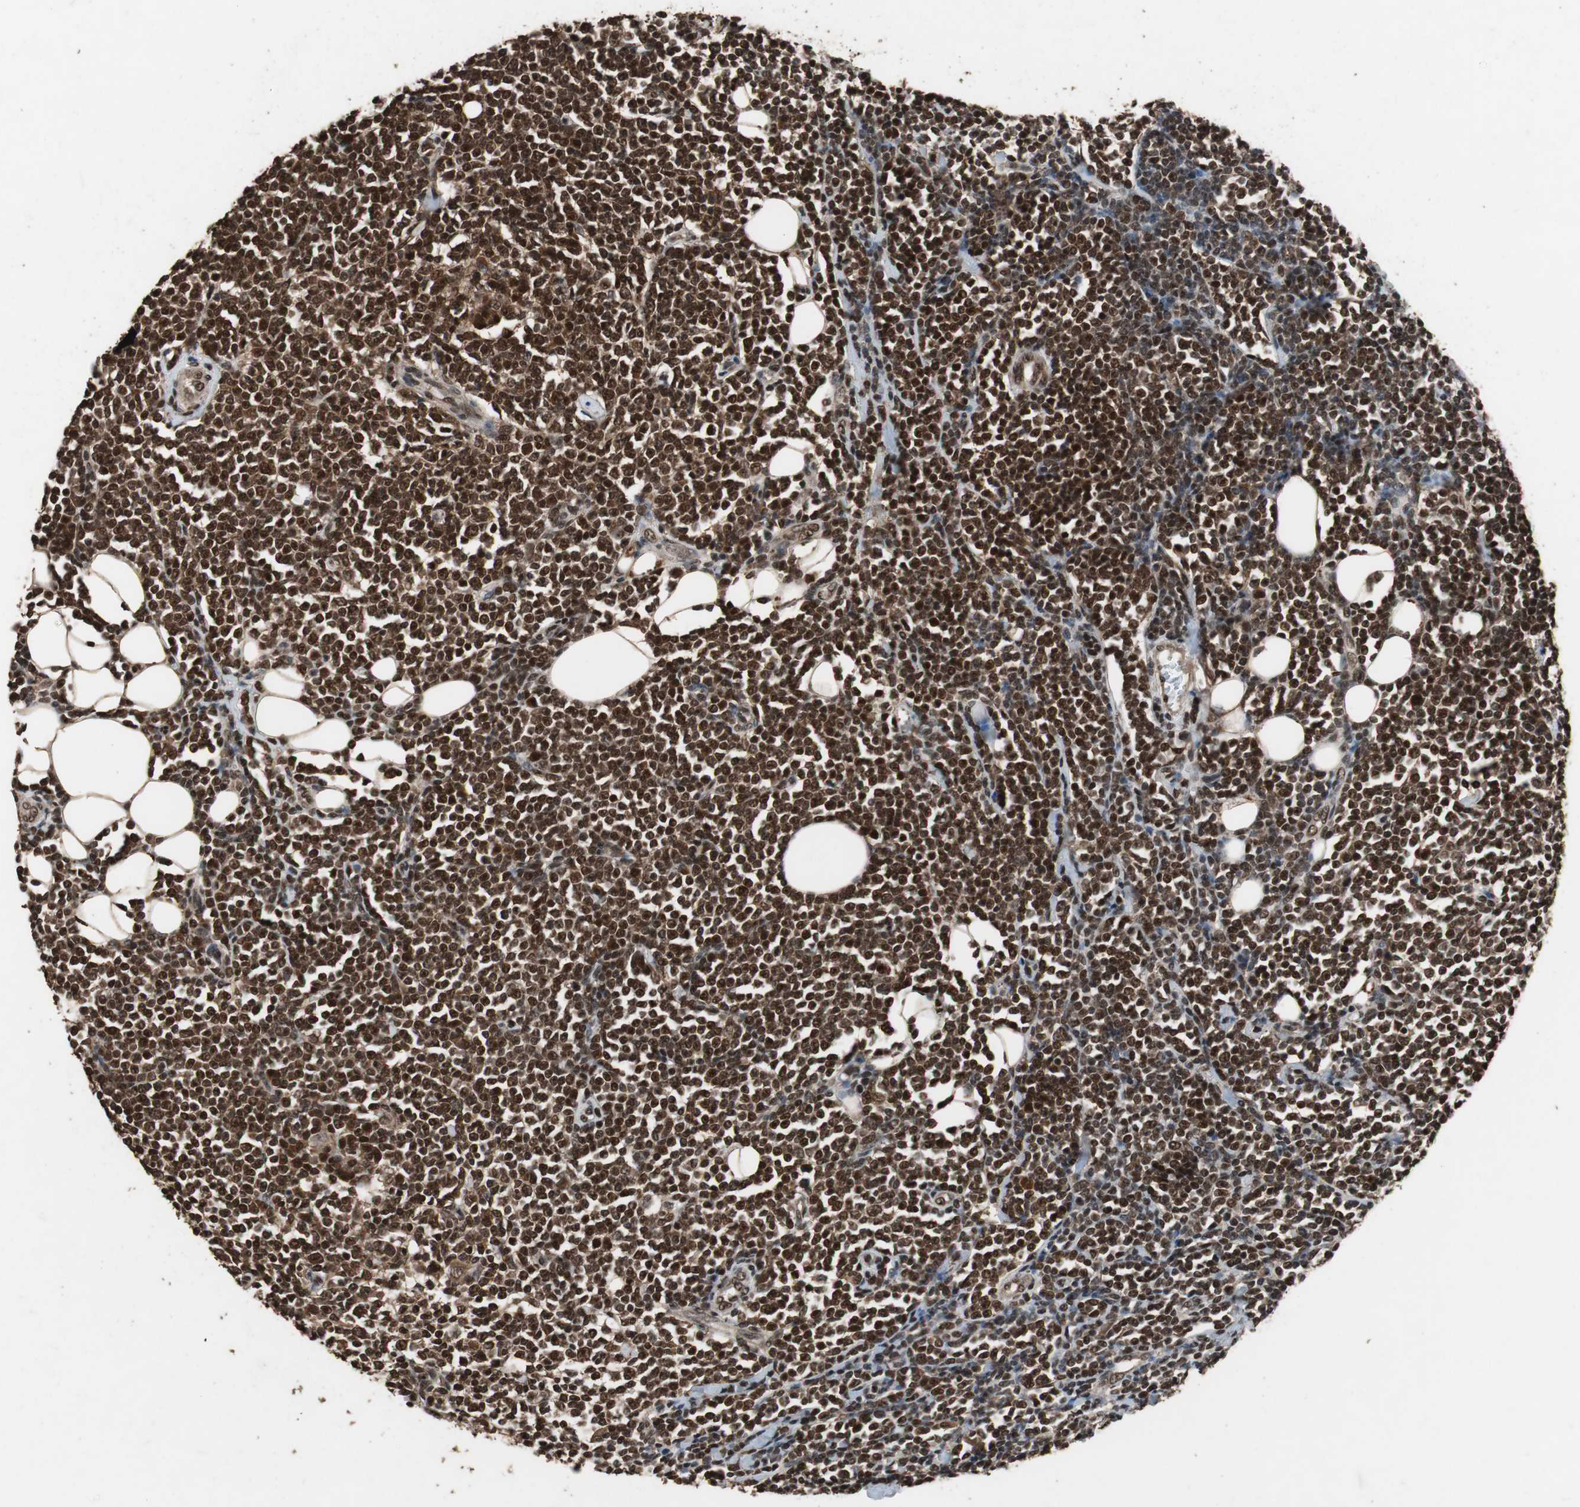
{"staining": {"intensity": "strong", "quantity": ">75%", "location": "cytoplasmic/membranous,nuclear"}, "tissue": "lymphoma", "cell_type": "Tumor cells", "image_type": "cancer", "snomed": [{"axis": "morphology", "description": "Malignant lymphoma, non-Hodgkin's type, Low grade"}, {"axis": "topography", "description": "Soft tissue"}], "caption": "Protein staining of lymphoma tissue displays strong cytoplasmic/membranous and nuclear expression in about >75% of tumor cells. (DAB = brown stain, brightfield microscopy at high magnification).", "gene": "ZNF18", "patient": {"sex": "male", "age": 92}}